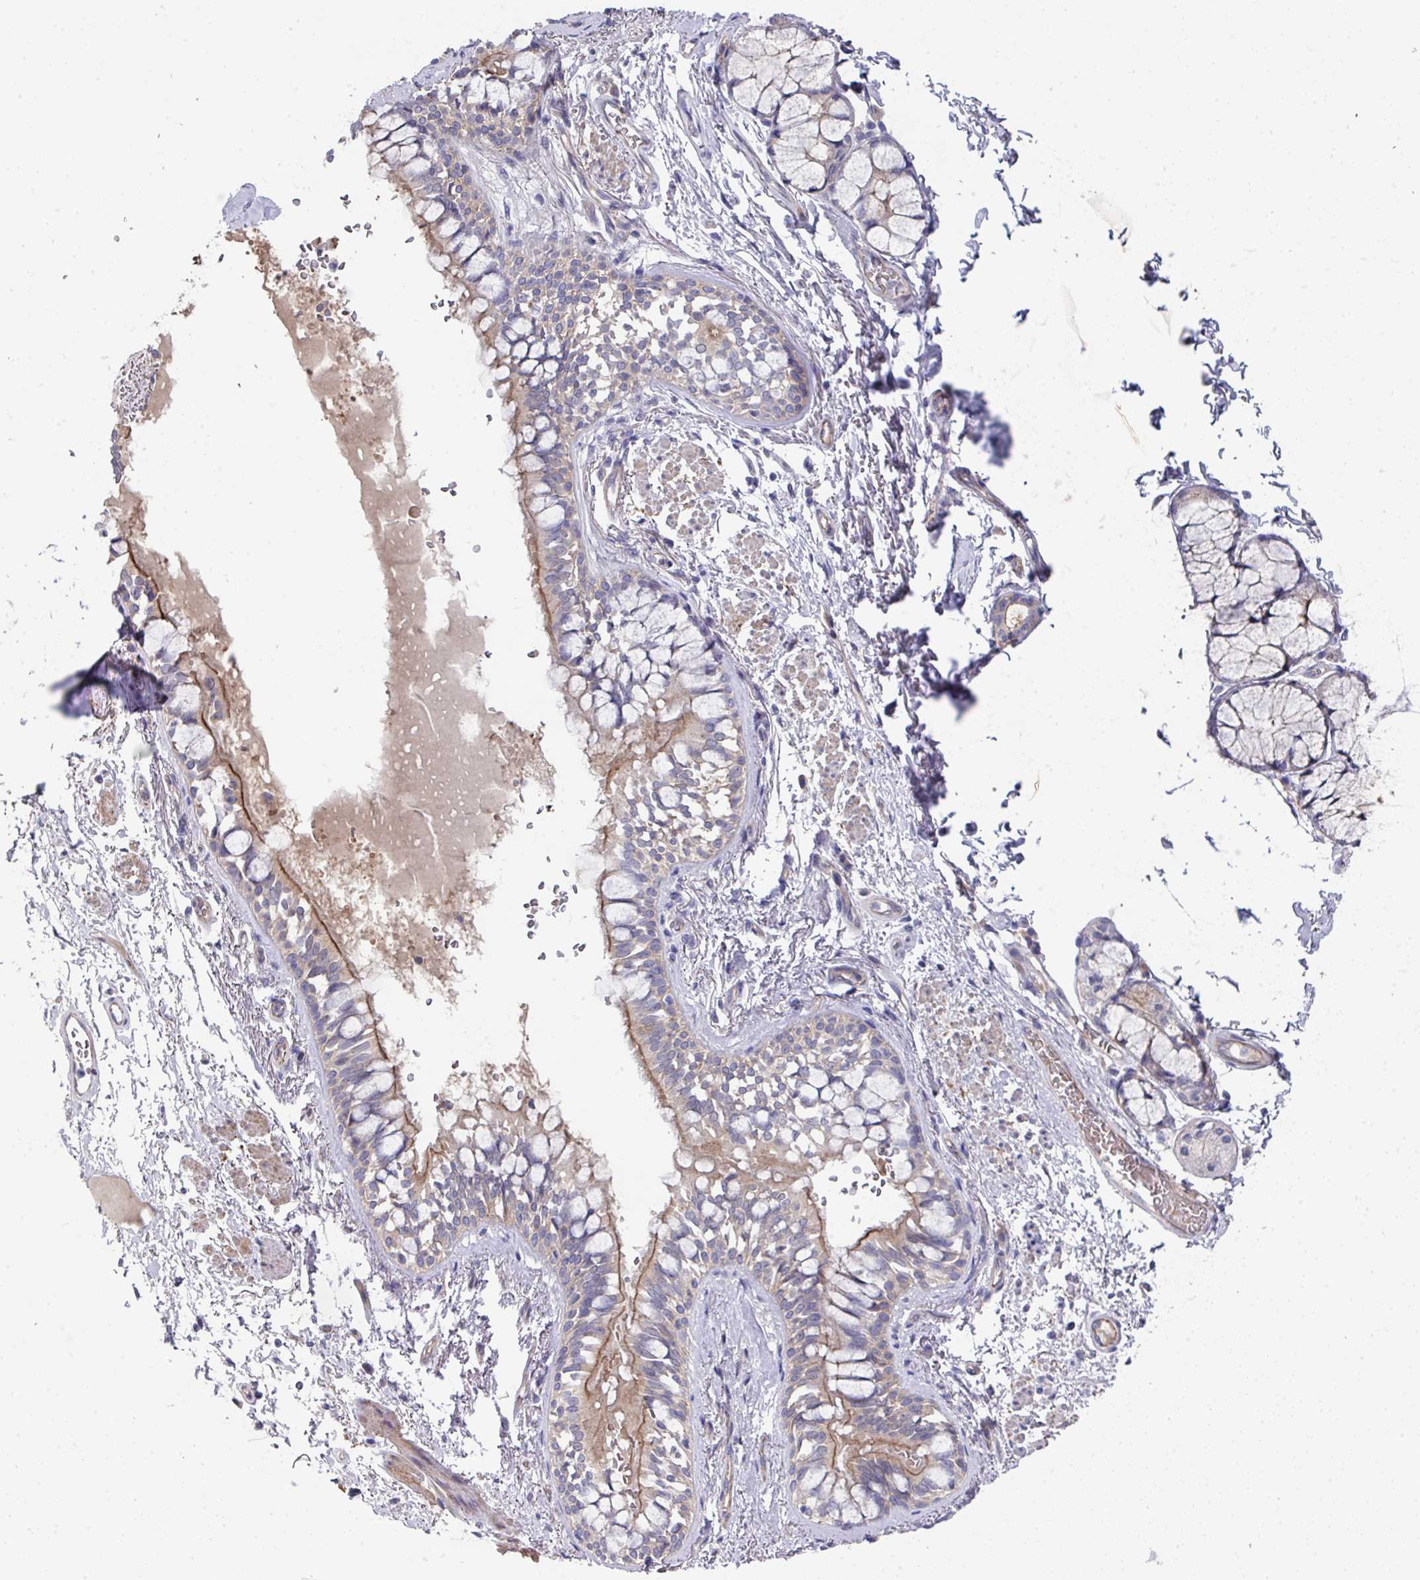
{"staining": {"intensity": "moderate", "quantity": ">75%", "location": "cytoplasmic/membranous"}, "tissue": "bronchus", "cell_type": "Respiratory epithelial cells", "image_type": "normal", "snomed": [{"axis": "morphology", "description": "Normal tissue, NOS"}, {"axis": "topography", "description": "Bronchus"}], "caption": "Protein expression analysis of unremarkable bronchus exhibits moderate cytoplasmic/membranous staining in about >75% of respiratory epithelial cells.", "gene": "PRR5", "patient": {"sex": "male", "age": 70}}